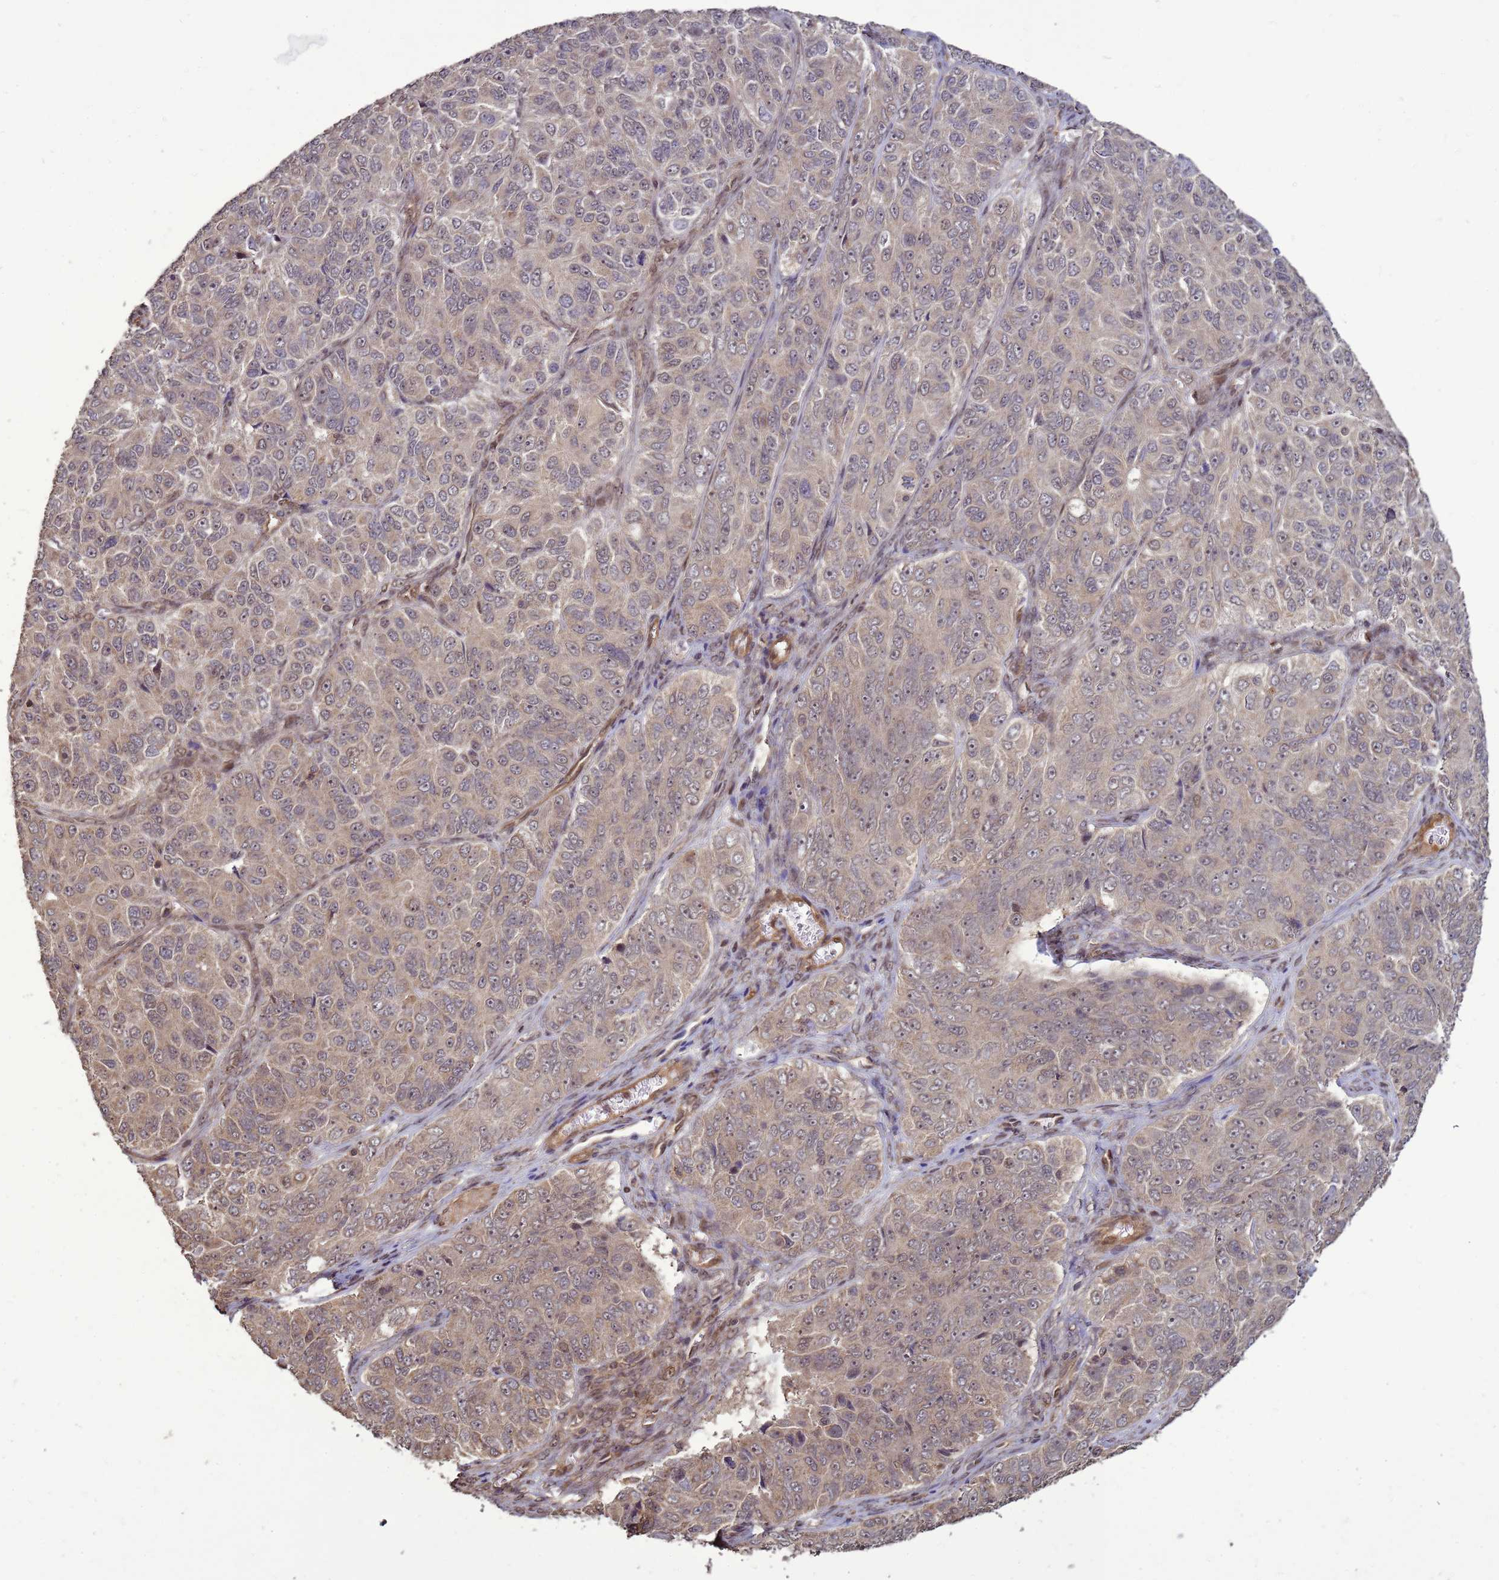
{"staining": {"intensity": "weak", "quantity": "<25%", "location": "cytoplasmic/membranous,nuclear"}, "tissue": "ovarian cancer", "cell_type": "Tumor cells", "image_type": "cancer", "snomed": [{"axis": "morphology", "description": "Carcinoma, endometroid"}, {"axis": "topography", "description": "Ovary"}], "caption": "Immunohistochemical staining of endometroid carcinoma (ovarian) exhibits no significant positivity in tumor cells.", "gene": "CRBN", "patient": {"sex": "female", "age": 51}}